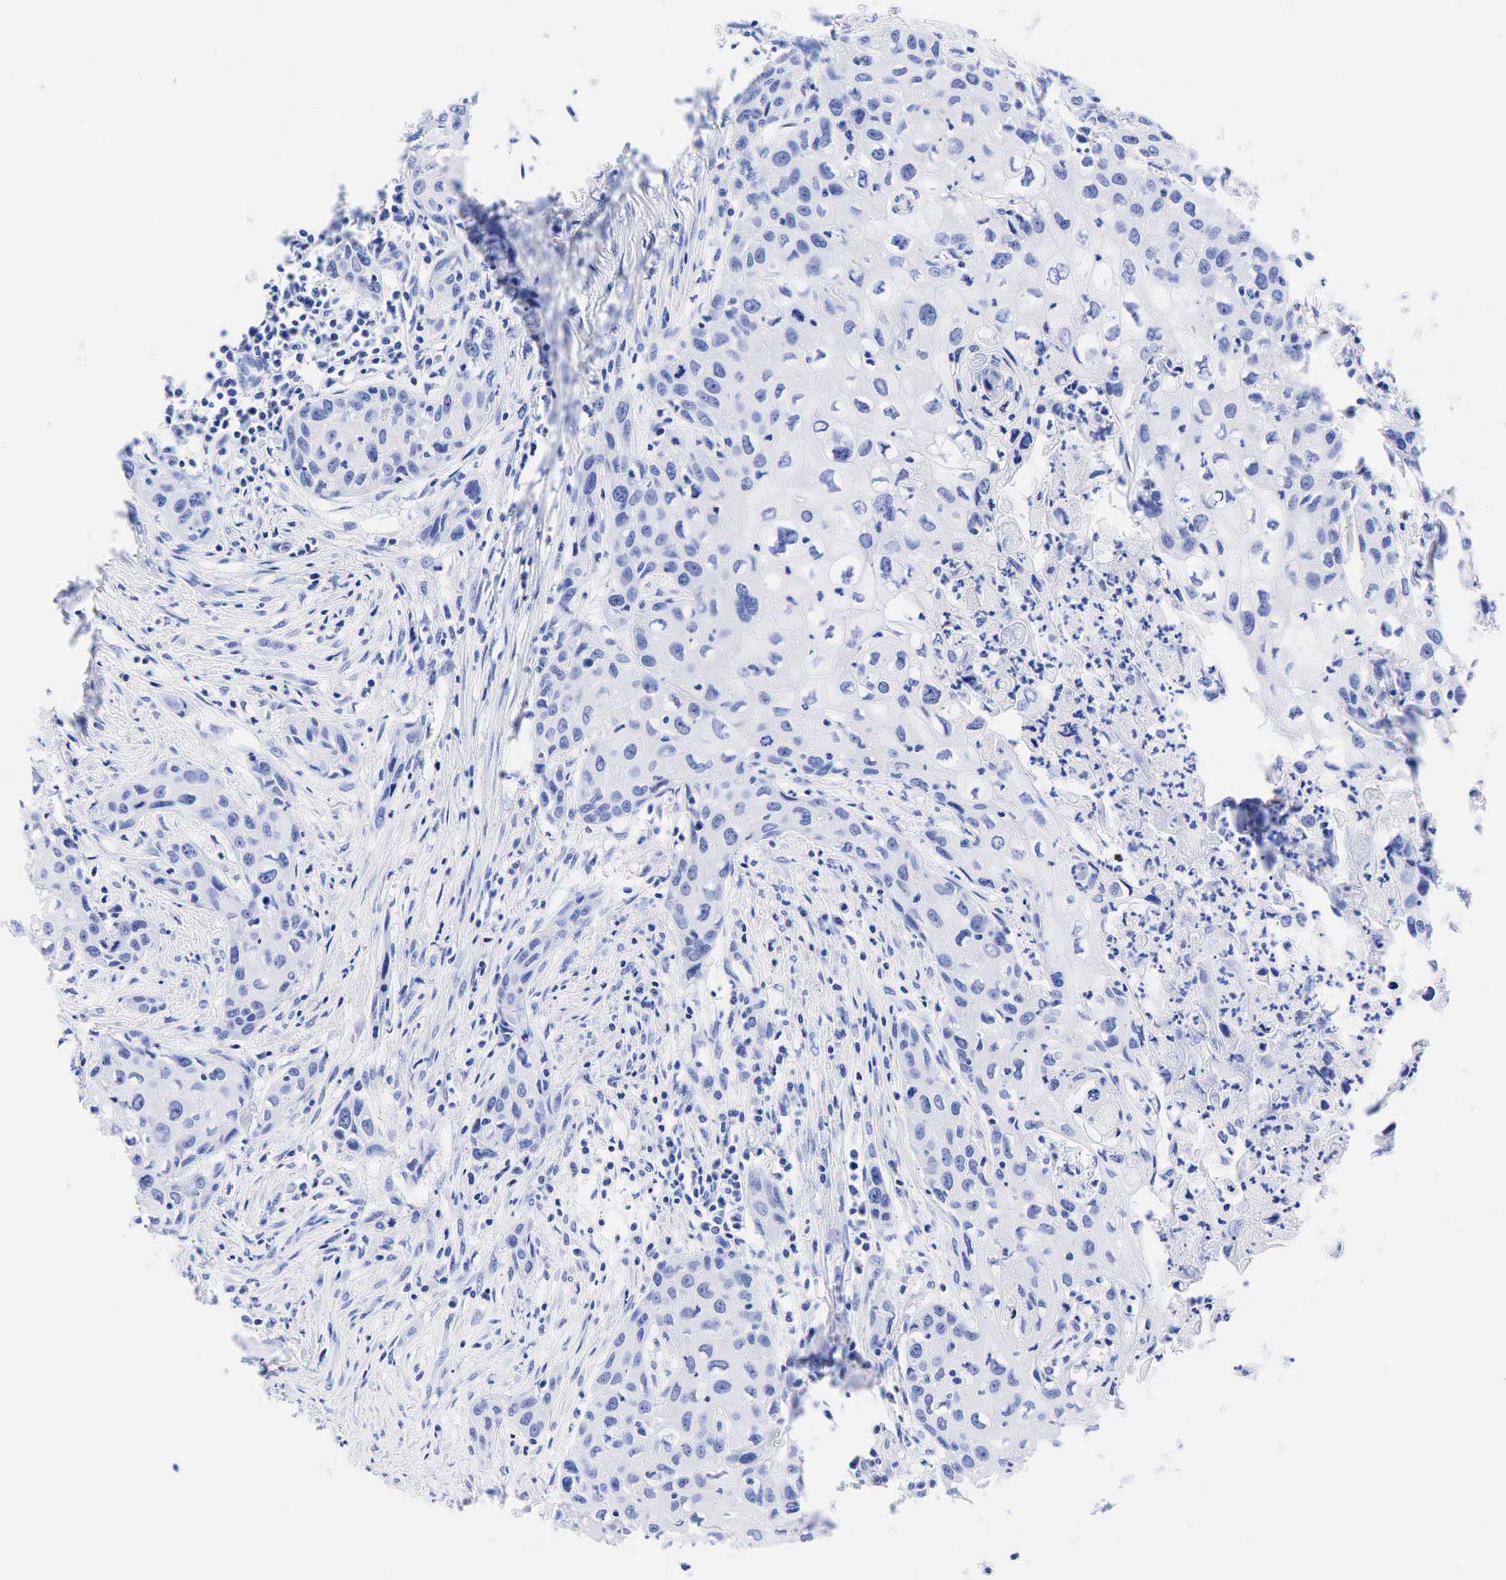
{"staining": {"intensity": "negative", "quantity": "none", "location": "none"}, "tissue": "urothelial cancer", "cell_type": "Tumor cells", "image_type": "cancer", "snomed": [{"axis": "morphology", "description": "Urothelial carcinoma, High grade"}, {"axis": "topography", "description": "Urinary bladder"}], "caption": "A micrograph of human urothelial carcinoma (high-grade) is negative for staining in tumor cells.", "gene": "CHGA", "patient": {"sex": "male", "age": 54}}